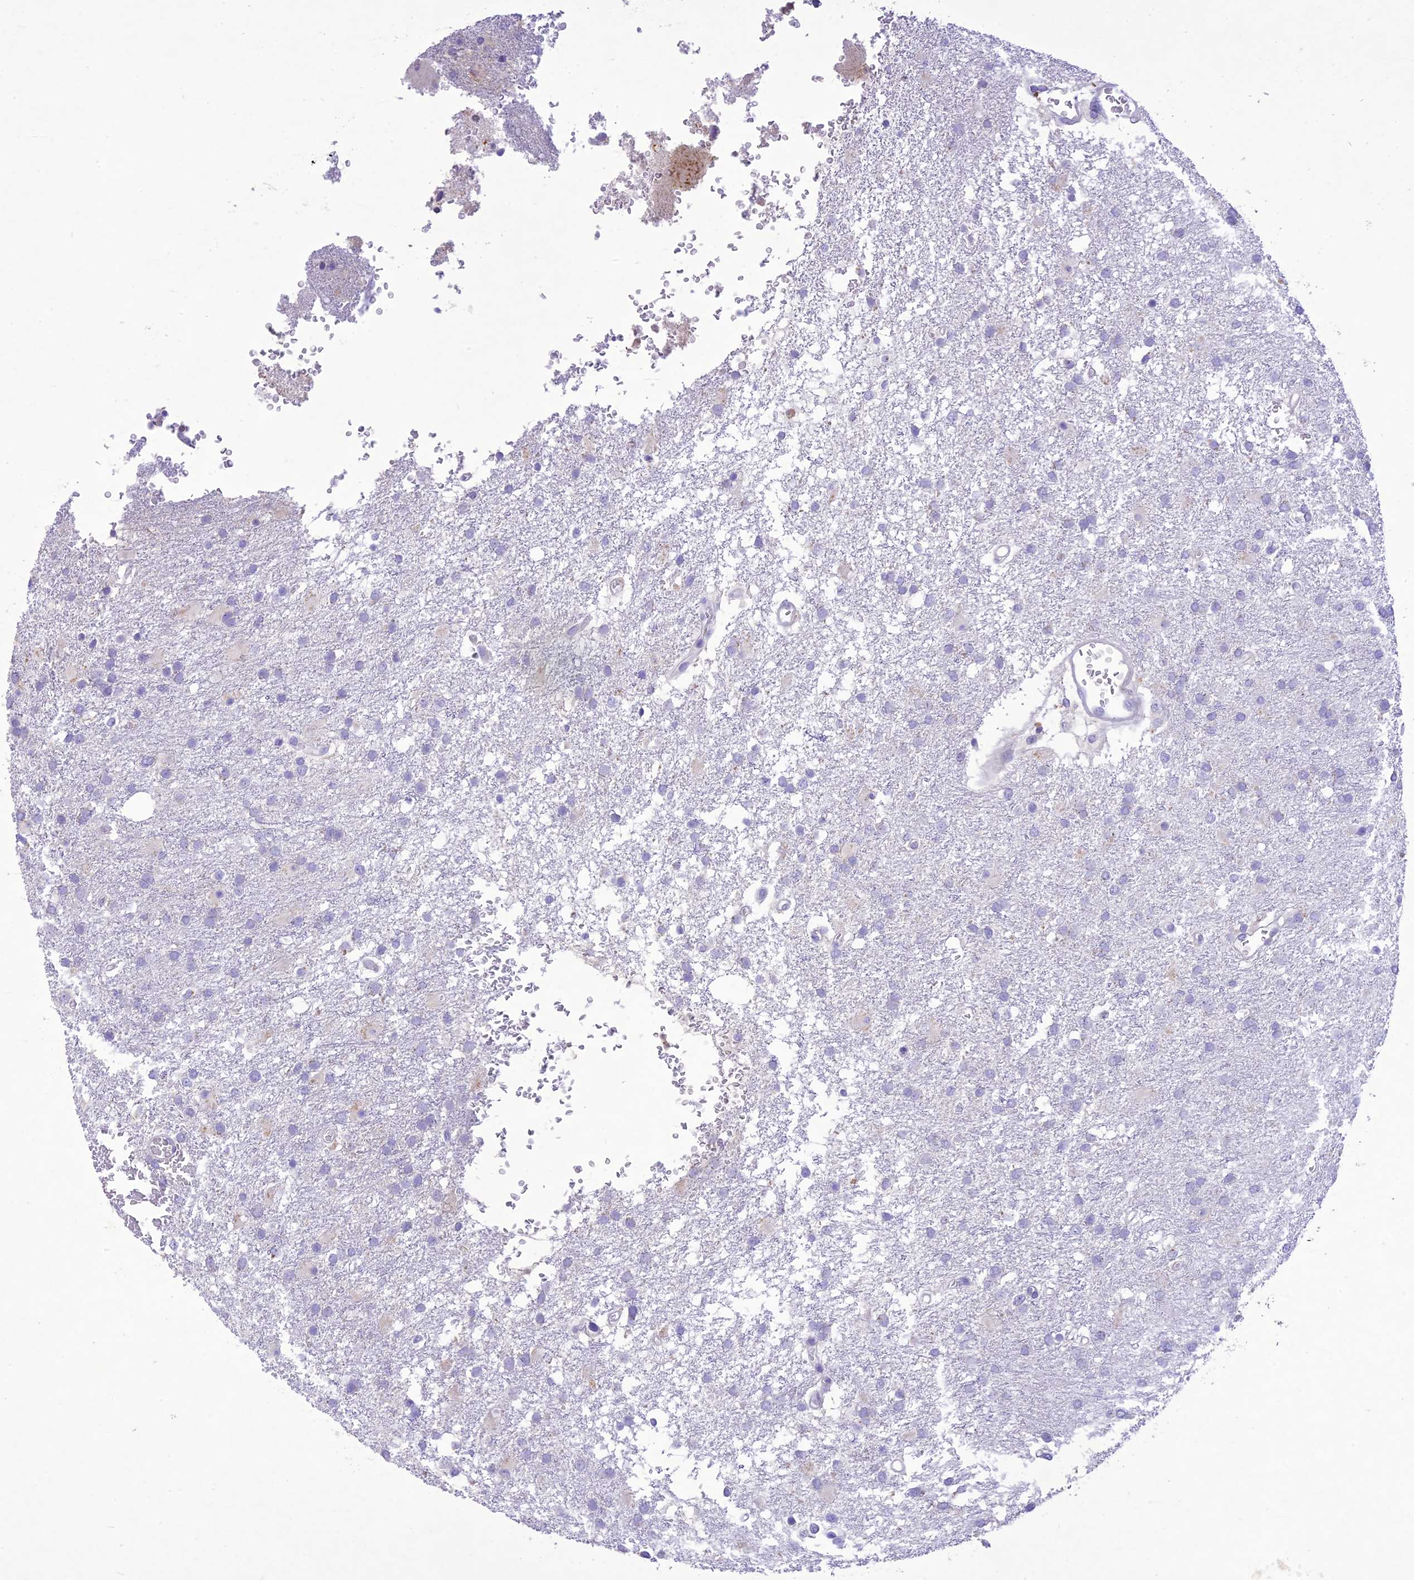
{"staining": {"intensity": "negative", "quantity": "none", "location": "none"}, "tissue": "glioma", "cell_type": "Tumor cells", "image_type": "cancer", "snomed": [{"axis": "morphology", "description": "Glioma, malignant, High grade"}, {"axis": "topography", "description": "Brain"}], "caption": "Protein analysis of glioma shows no significant positivity in tumor cells.", "gene": "SLC13A5", "patient": {"sex": "female", "age": 74}}